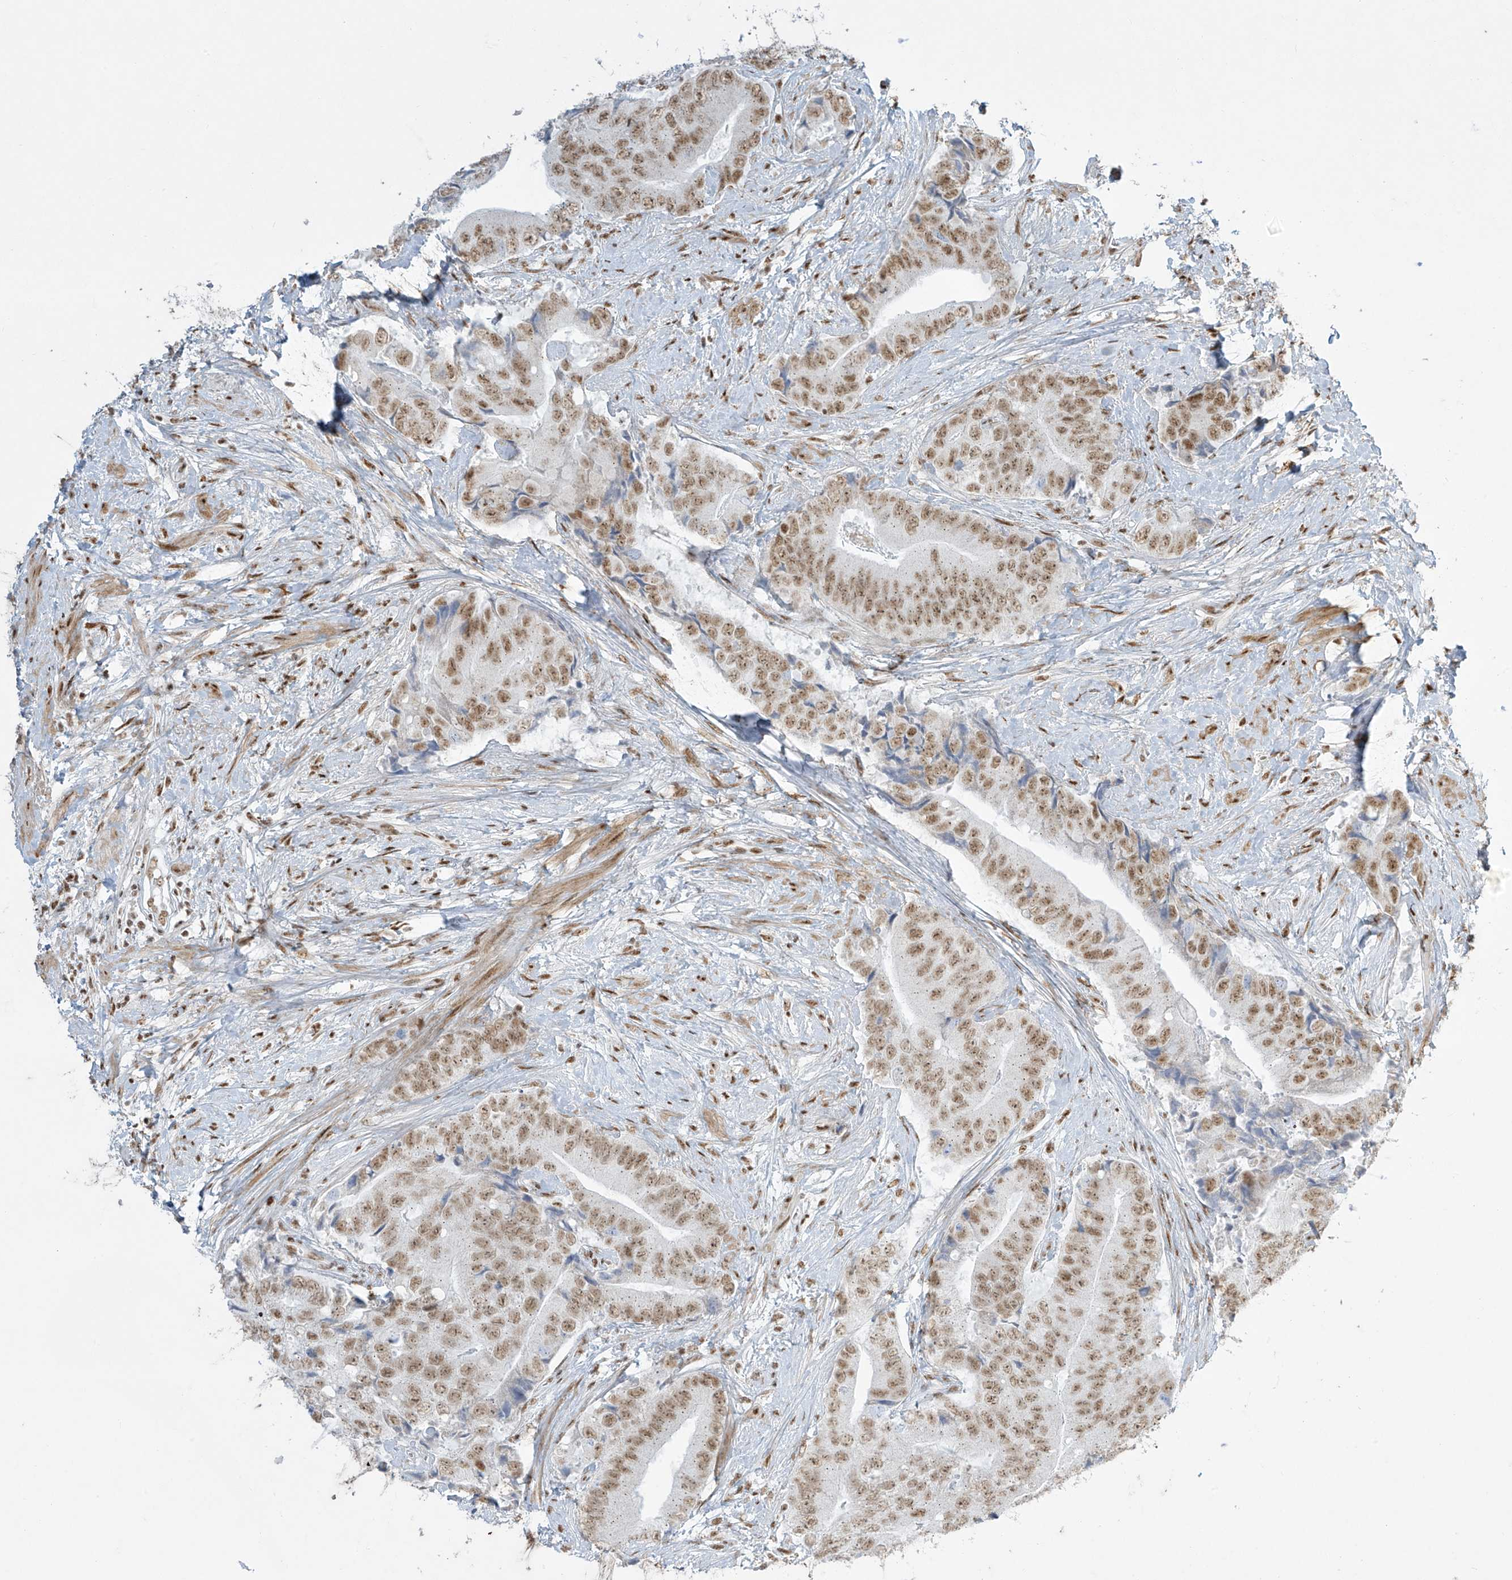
{"staining": {"intensity": "moderate", "quantity": ">75%", "location": "nuclear"}, "tissue": "prostate cancer", "cell_type": "Tumor cells", "image_type": "cancer", "snomed": [{"axis": "morphology", "description": "Adenocarcinoma, High grade"}, {"axis": "topography", "description": "Prostate"}], "caption": "Immunohistochemistry of human prostate cancer displays medium levels of moderate nuclear expression in about >75% of tumor cells.", "gene": "MS4A6A", "patient": {"sex": "male", "age": 70}}